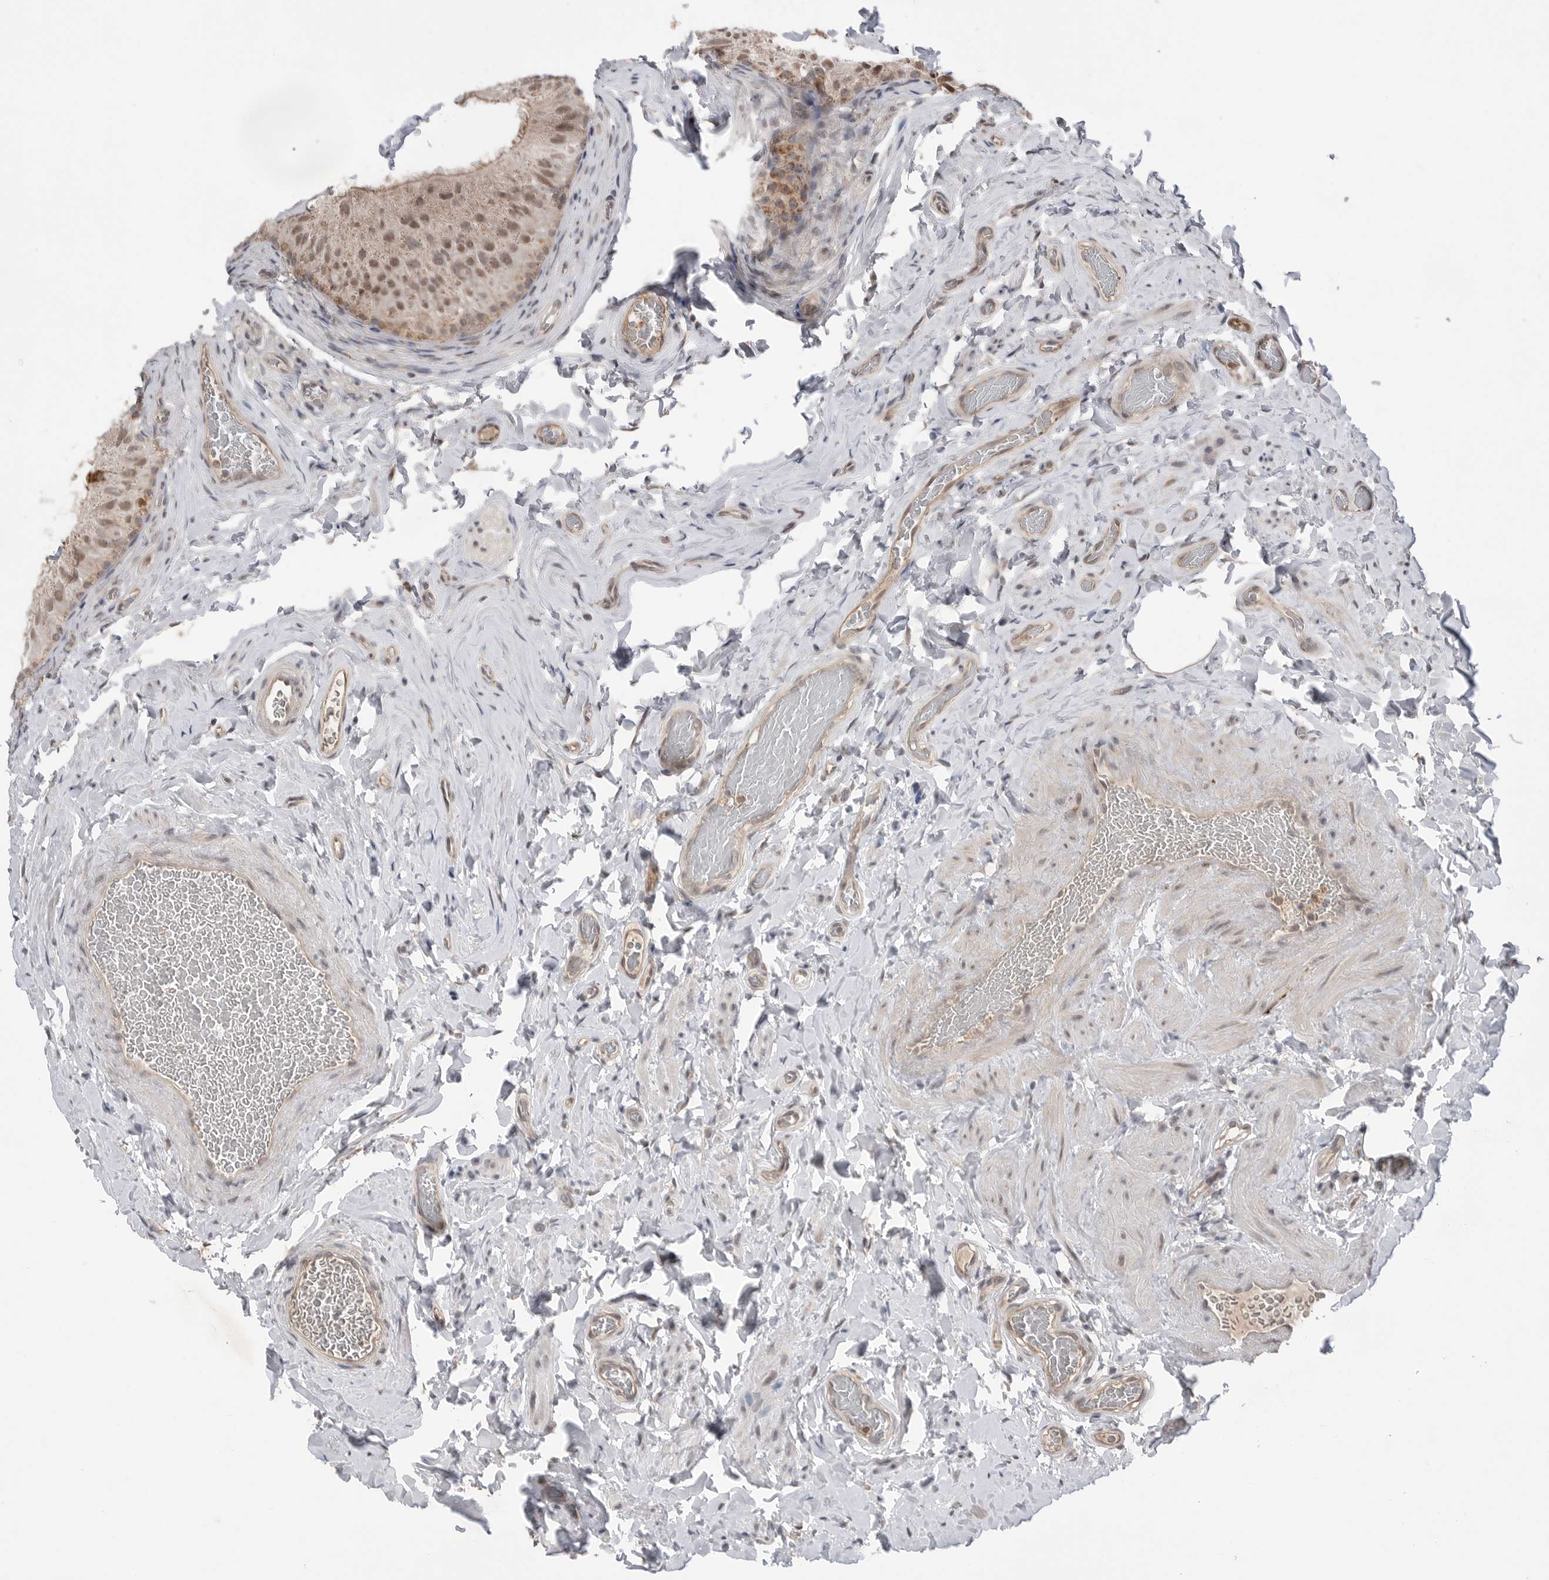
{"staining": {"intensity": "weak", "quantity": "25%-75%", "location": "nuclear"}, "tissue": "epididymis", "cell_type": "Glandular cells", "image_type": "normal", "snomed": [{"axis": "morphology", "description": "Normal tissue, NOS"}, {"axis": "topography", "description": "Vascular tissue"}, {"axis": "topography", "description": "Epididymis"}], "caption": "Epididymis stained with a brown dye exhibits weak nuclear positive expression in about 25%-75% of glandular cells.", "gene": "NTAQ1", "patient": {"sex": "male", "age": 49}}